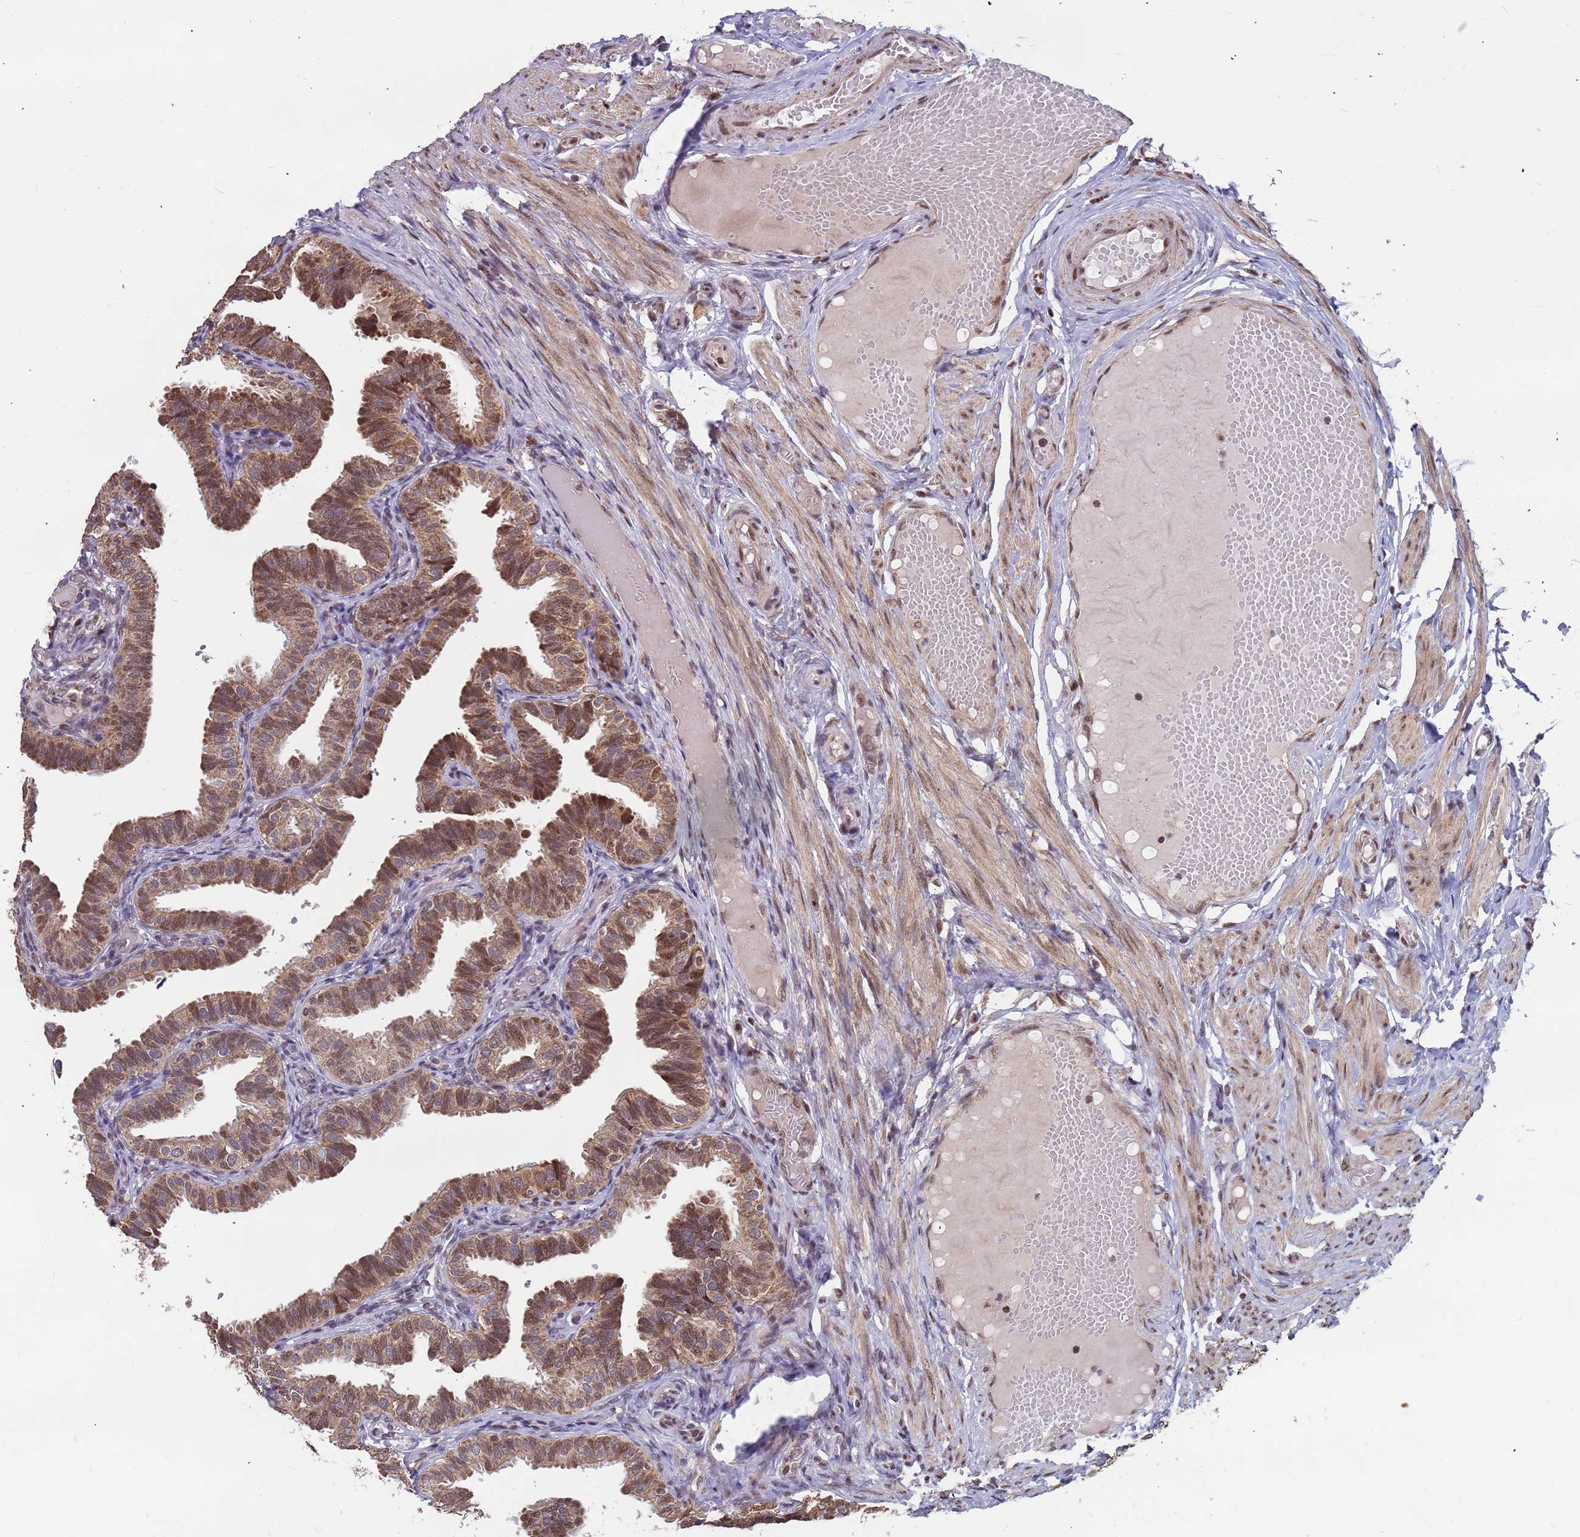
{"staining": {"intensity": "moderate", "quantity": ">75%", "location": "cytoplasmic/membranous,nuclear"}, "tissue": "fallopian tube", "cell_type": "Glandular cells", "image_type": "normal", "snomed": [{"axis": "morphology", "description": "Normal tissue, NOS"}, {"axis": "topography", "description": "Fallopian tube"}], "caption": "The immunohistochemical stain shows moderate cytoplasmic/membranous,nuclear expression in glandular cells of normal fallopian tube.", "gene": "DENND2B", "patient": {"sex": "female", "age": 39}}